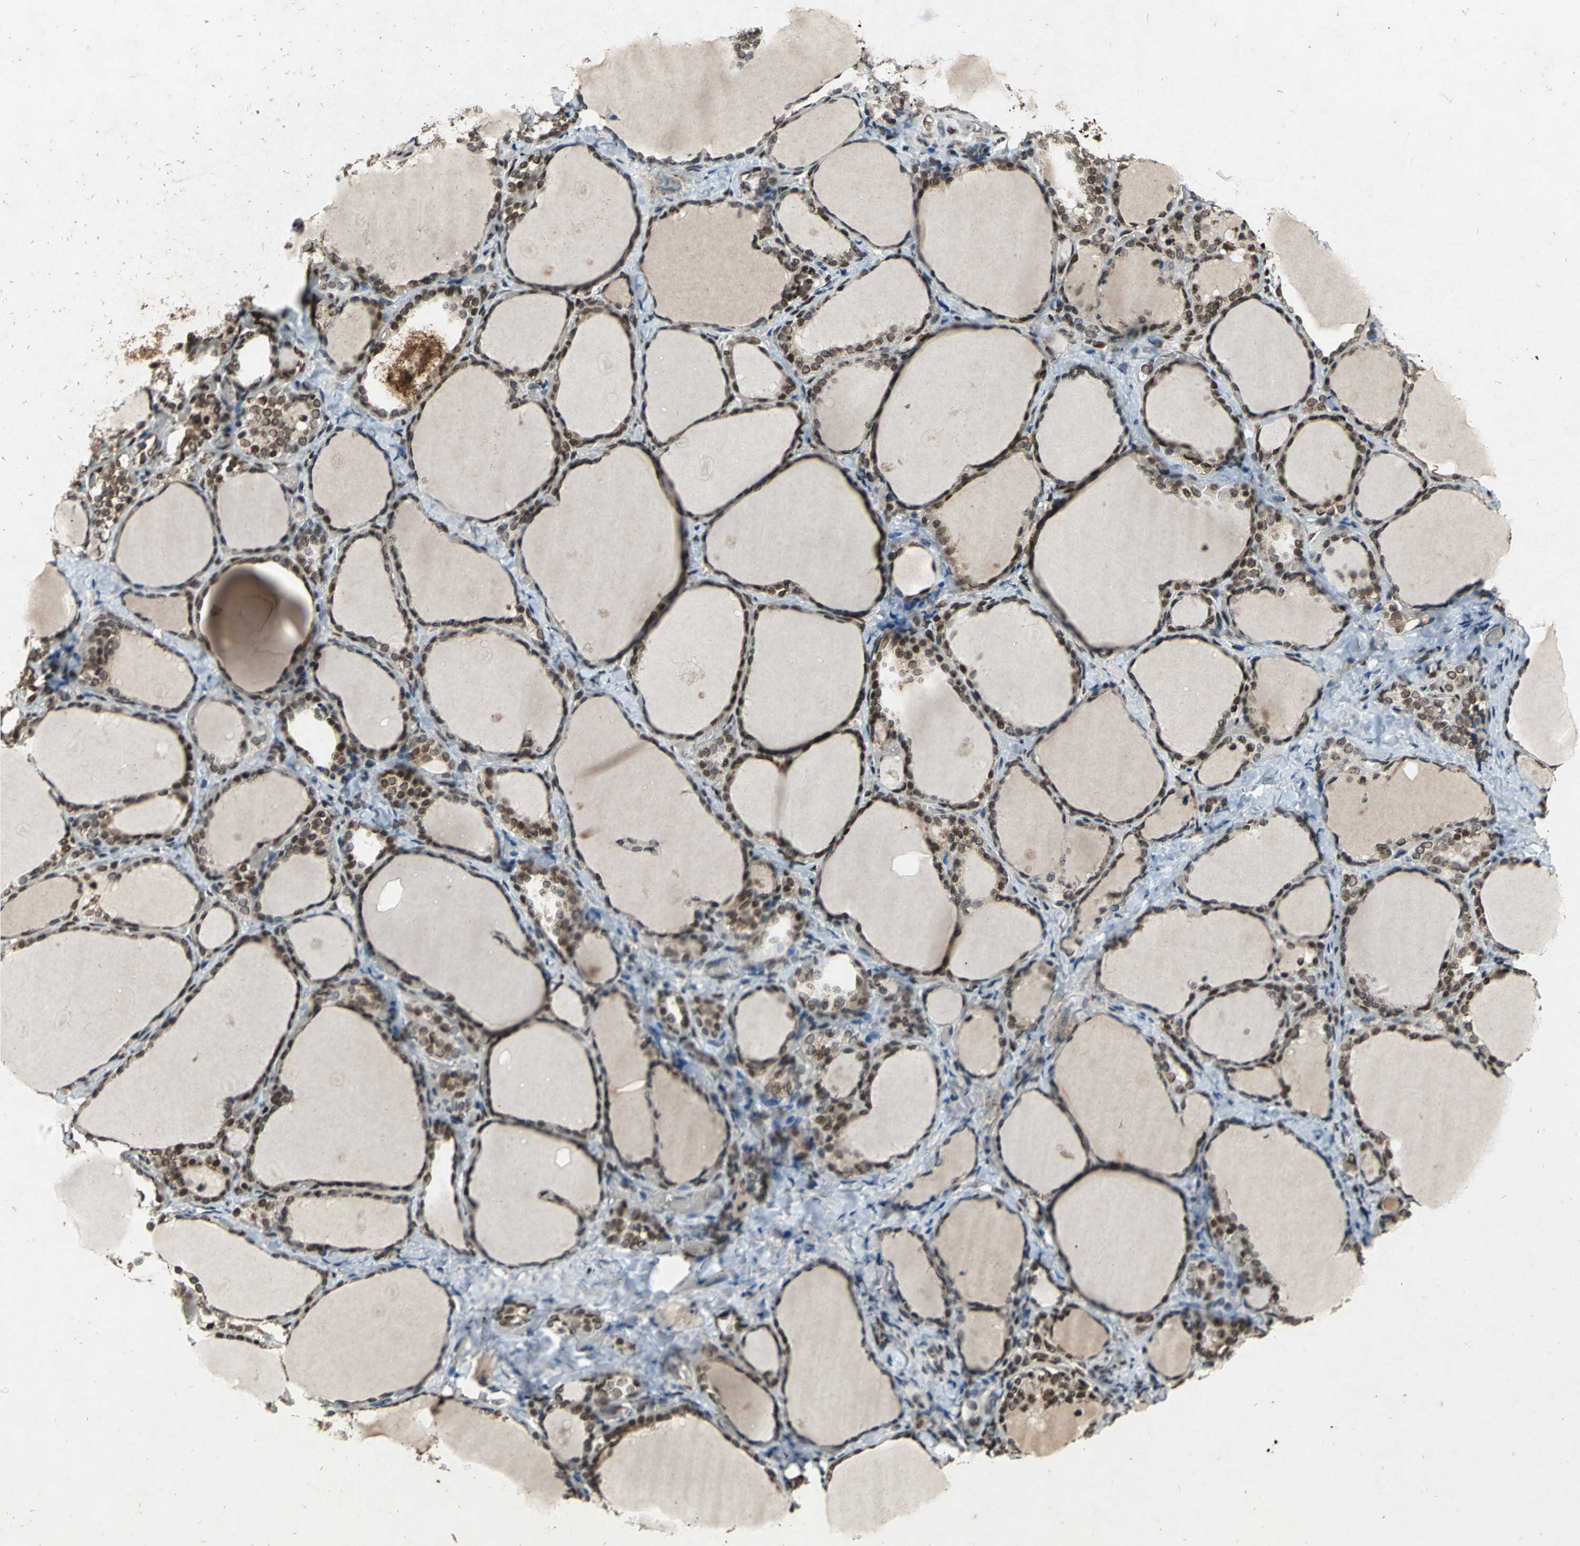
{"staining": {"intensity": "moderate", "quantity": ">75%", "location": "cytoplasmic/membranous,nuclear"}, "tissue": "thyroid gland", "cell_type": "Glandular cells", "image_type": "normal", "snomed": [{"axis": "morphology", "description": "Normal tissue, NOS"}, {"axis": "morphology", "description": "Papillary adenocarcinoma, NOS"}, {"axis": "topography", "description": "Thyroid gland"}], "caption": "An immunohistochemistry (IHC) micrograph of unremarkable tissue is shown. Protein staining in brown highlights moderate cytoplasmic/membranous,nuclear positivity in thyroid gland within glandular cells. (DAB (3,3'-diaminobenzidine) IHC, brown staining for protein, blue staining for nuclei).", "gene": "MTA2", "patient": {"sex": "female", "age": 30}}